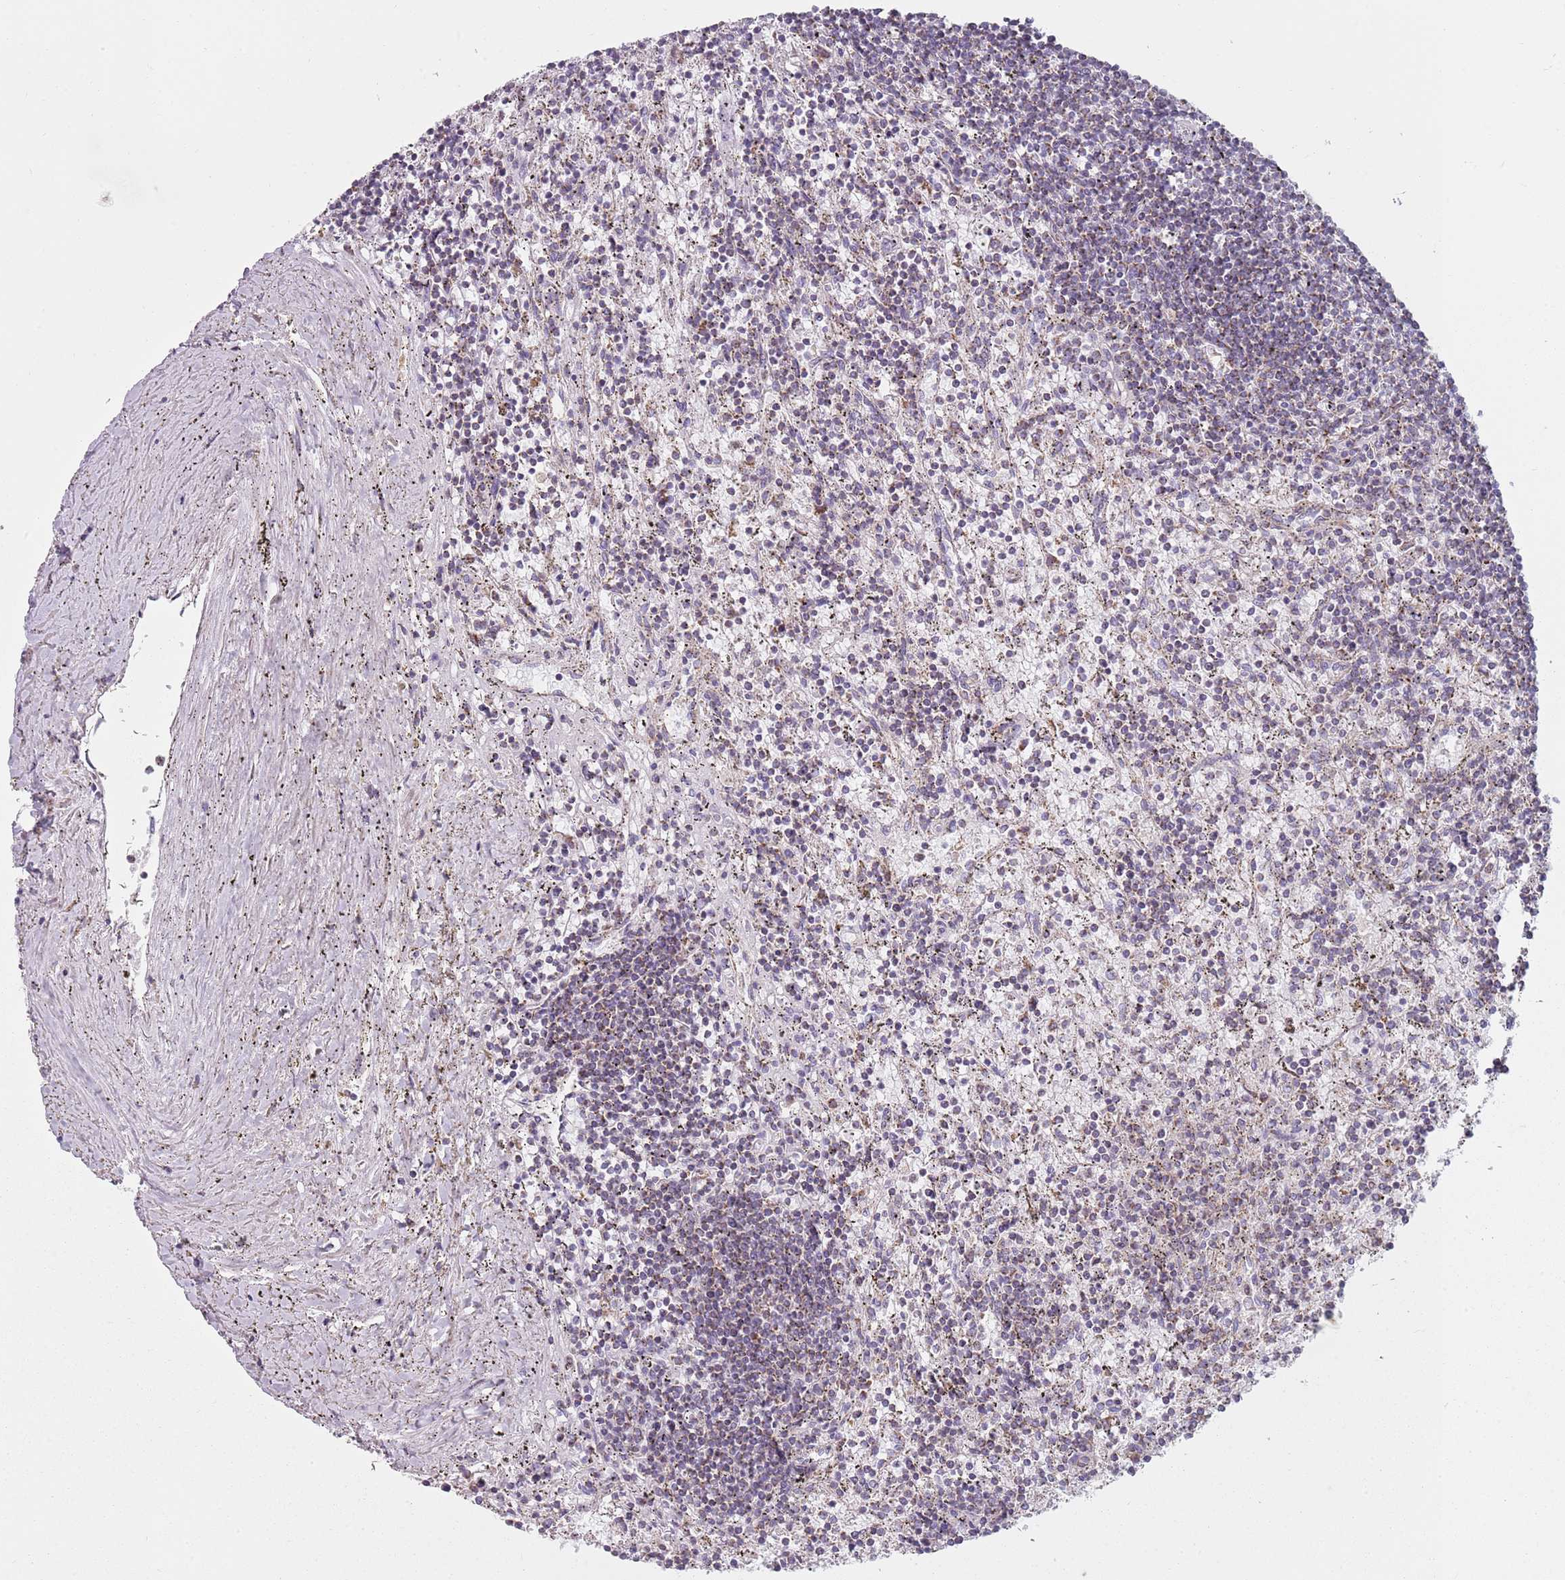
{"staining": {"intensity": "negative", "quantity": "none", "location": "none"}, "tissue": "lymphoma", "cell_type": "Tumor cells", "image_type": "cancer", "snomed": [{"axis": "morphology", "description": "Malignant lymphoma, non-Hodgkin's type, Low grade"}, {"axis": "topography", "description": "Spleen"}], "caption": "DAB (3,3'-diaminobenzidine) immunohistochemical staining of lymphoma demonstrates no significant staining in tumor cells. (Stains: DAB (3,3'-diaminobenzidine) immunohistochemistry with hematoxylin counter stain, Microscopy: brightfield microscopy at high magnification).", "gene": "GAS8", "patient": {"sex": "male", "age": 76}}